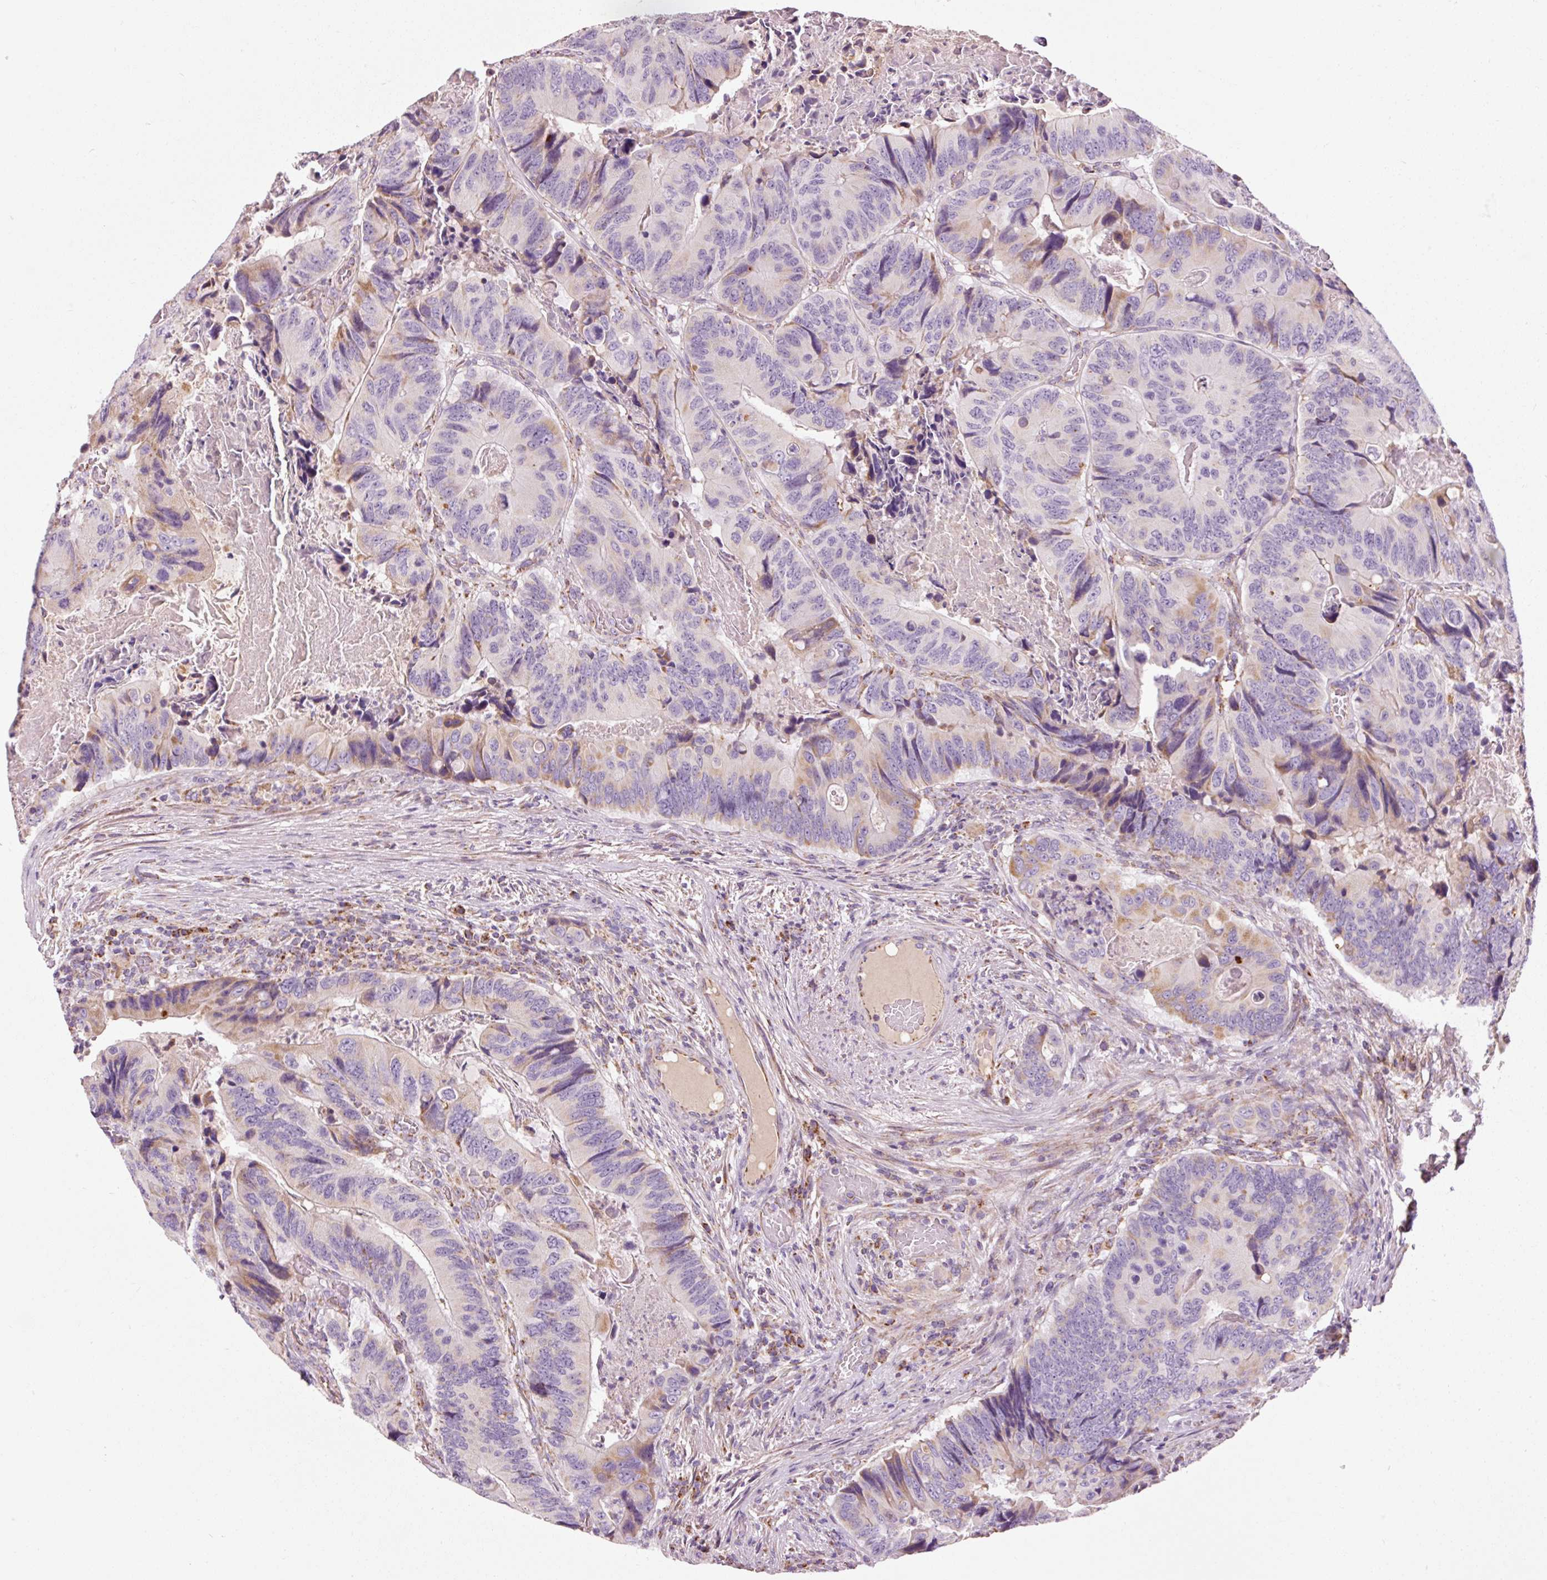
{"staining": {"intensity": "weak", "quantity": "<25%", "location": "cytoplasmic/membranous"}, "tissue": "colorectal cancer", "cell_type": "Tumor cells", "image_type": "cancer", "snomed": [{"axis": "morphology", "description": "Adenocarcinoma, NOS"}, {"axis": "topography", "description": "Colon"}], "caption": "This is a micrograph of immunohistochemistry staining of adenocarcinoma (colorectal), which shows no positivity in tumor cells.", "gene": "NDUFB4", "patient": {"sex": "male", "age": 84}}